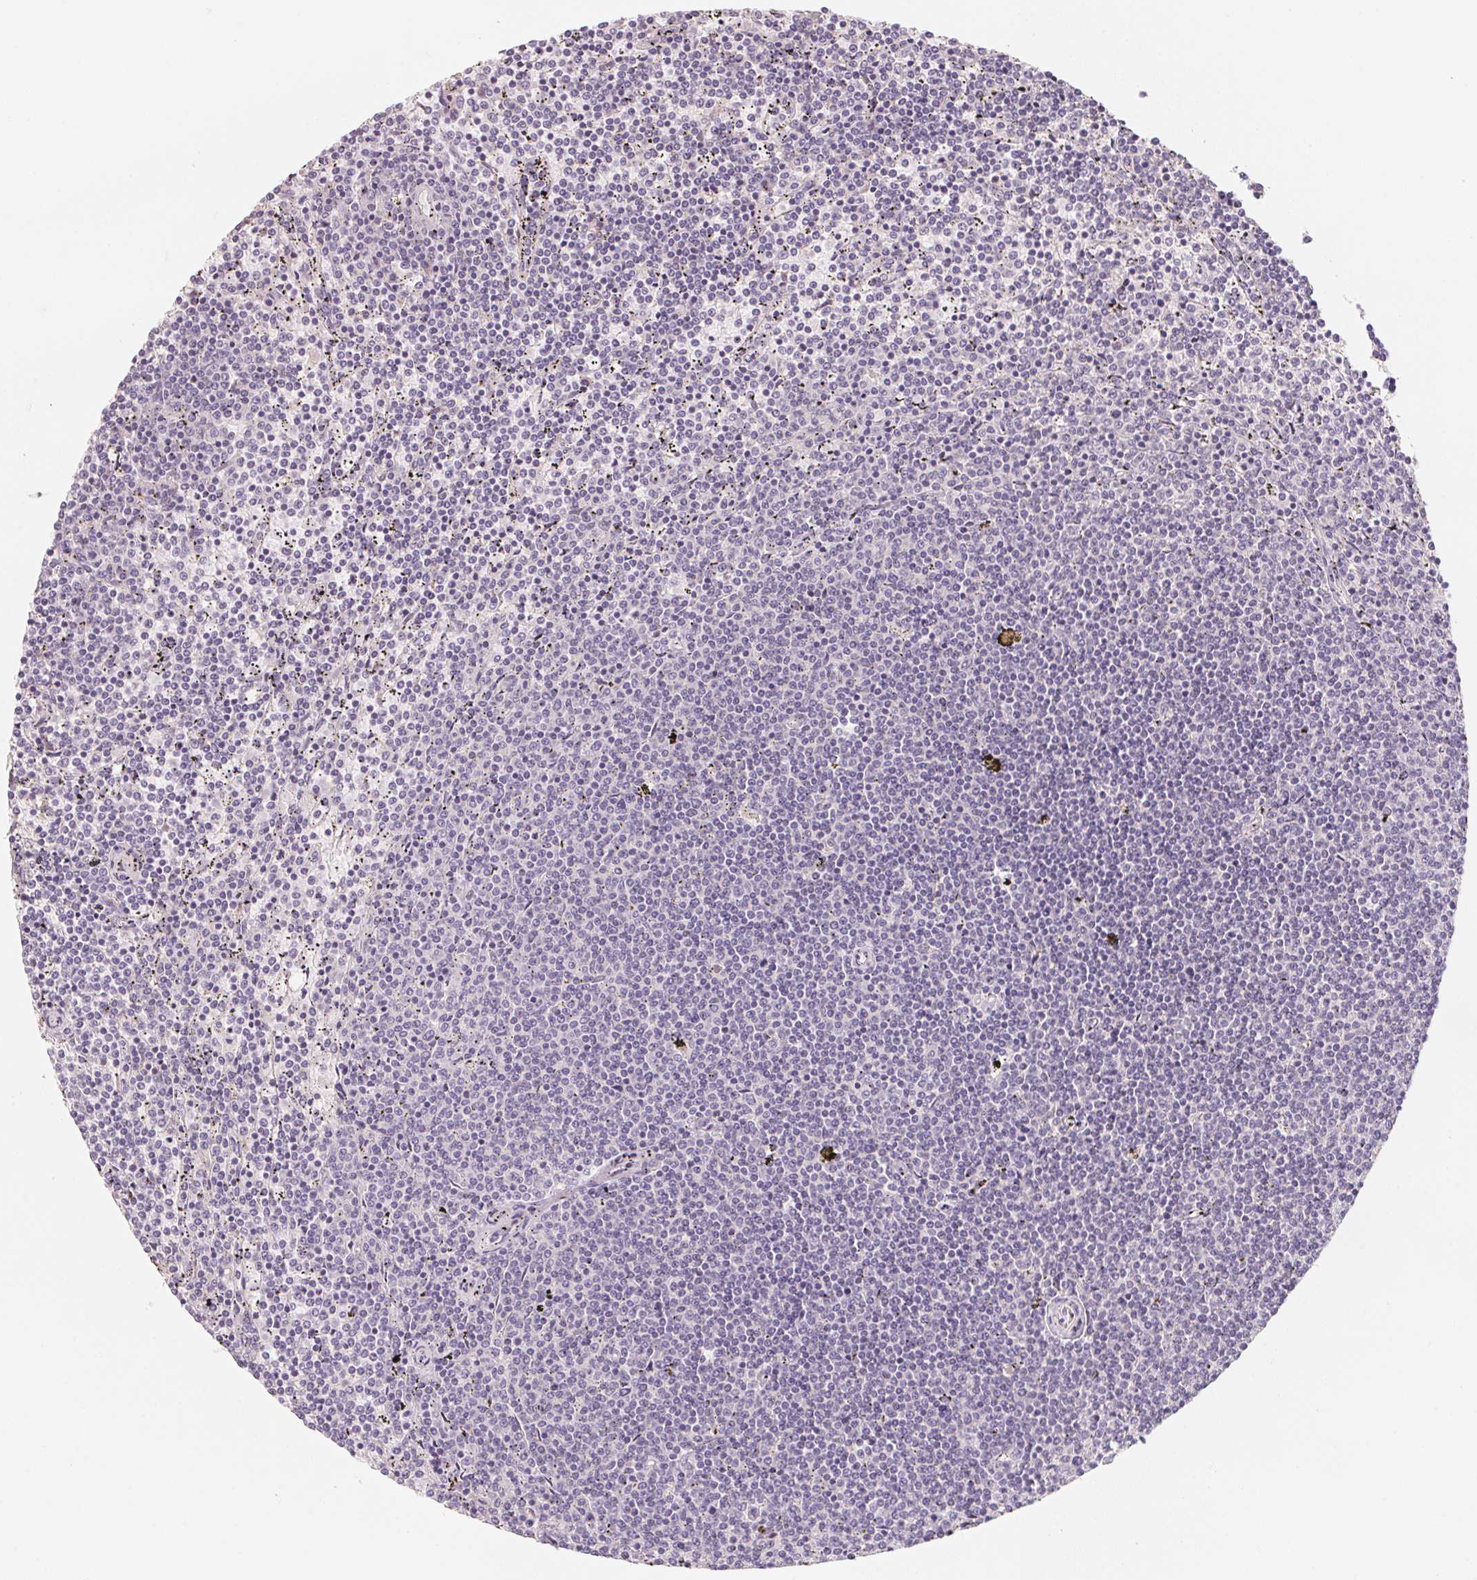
{"staining": {"intensity": "negative", "quantity": "none", "location": "none"}, "tissue": "lymphoma", "cell_type": "Tumor cells", "image_type": "cancer", "snomed": [{"axis": "morphology", "description": "Malignant lymphoma, non-Hodgkin's type, Low grade"}, {"axis": "topography", "description": "Spleen"}], "caption": "The image demonstrates no significant positivity in tumor cells of lymphoma. Nuclei are stained in blue.", "gene": "TREH", "patient": {"sex": "female", "age": 50}}